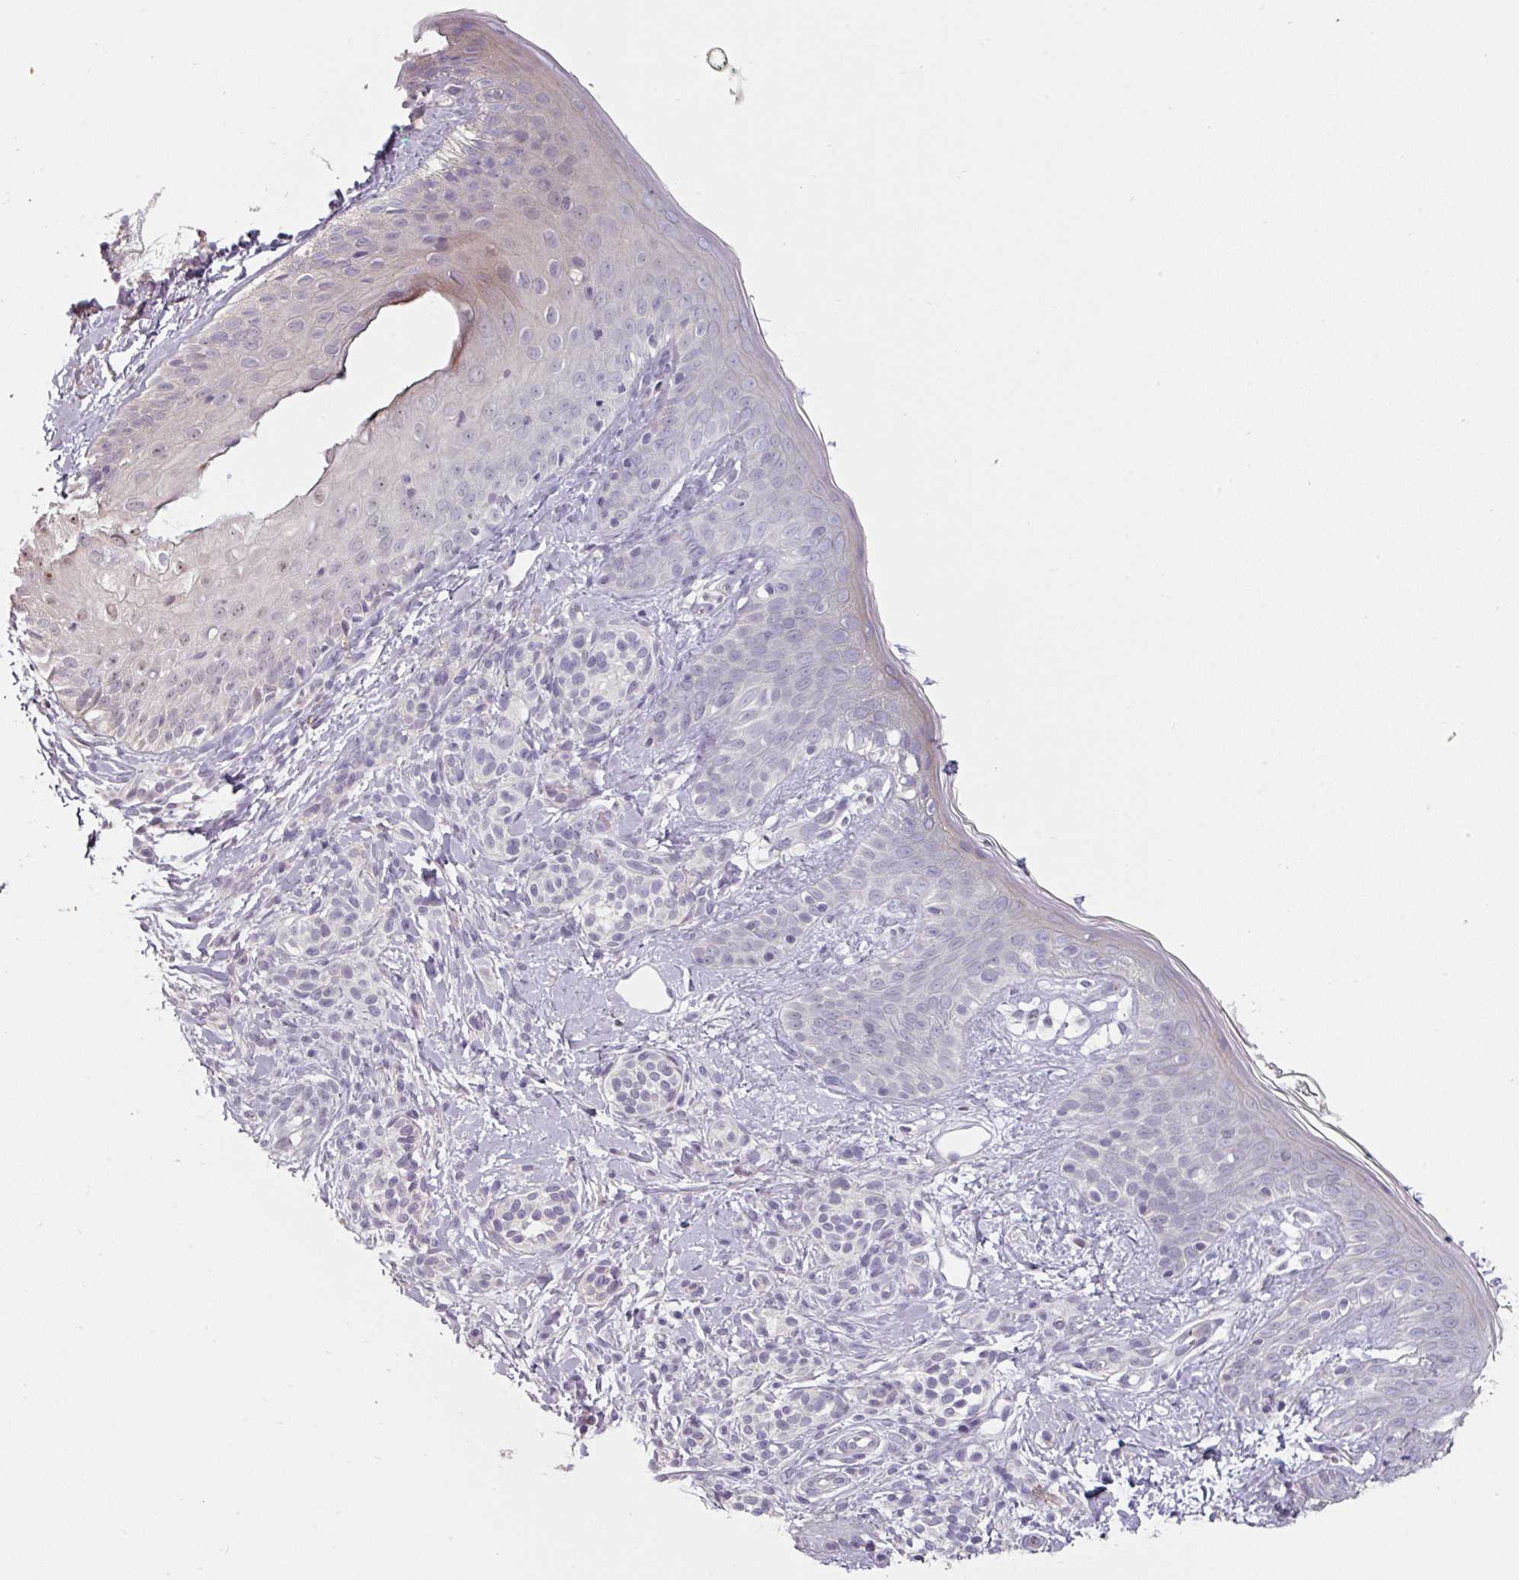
{"staining": {"intensity": "negative", "quantity": "none", "location": "none"}, "tissue": "skin", "cell_type": "Fibroblasts", "image_type": "normal", "snomed": [{"axis": "morphology", "description": "Normal tissue, NOS"}, {"axis": "topography", "description": "Skin"}], "caption": "Human skin stained for a protein using immunohistochemistry (IHC) reveals no staining in fibroblasts.", "gene": "ZBTB6", "patient": {"sex": "male", "age": 16}}